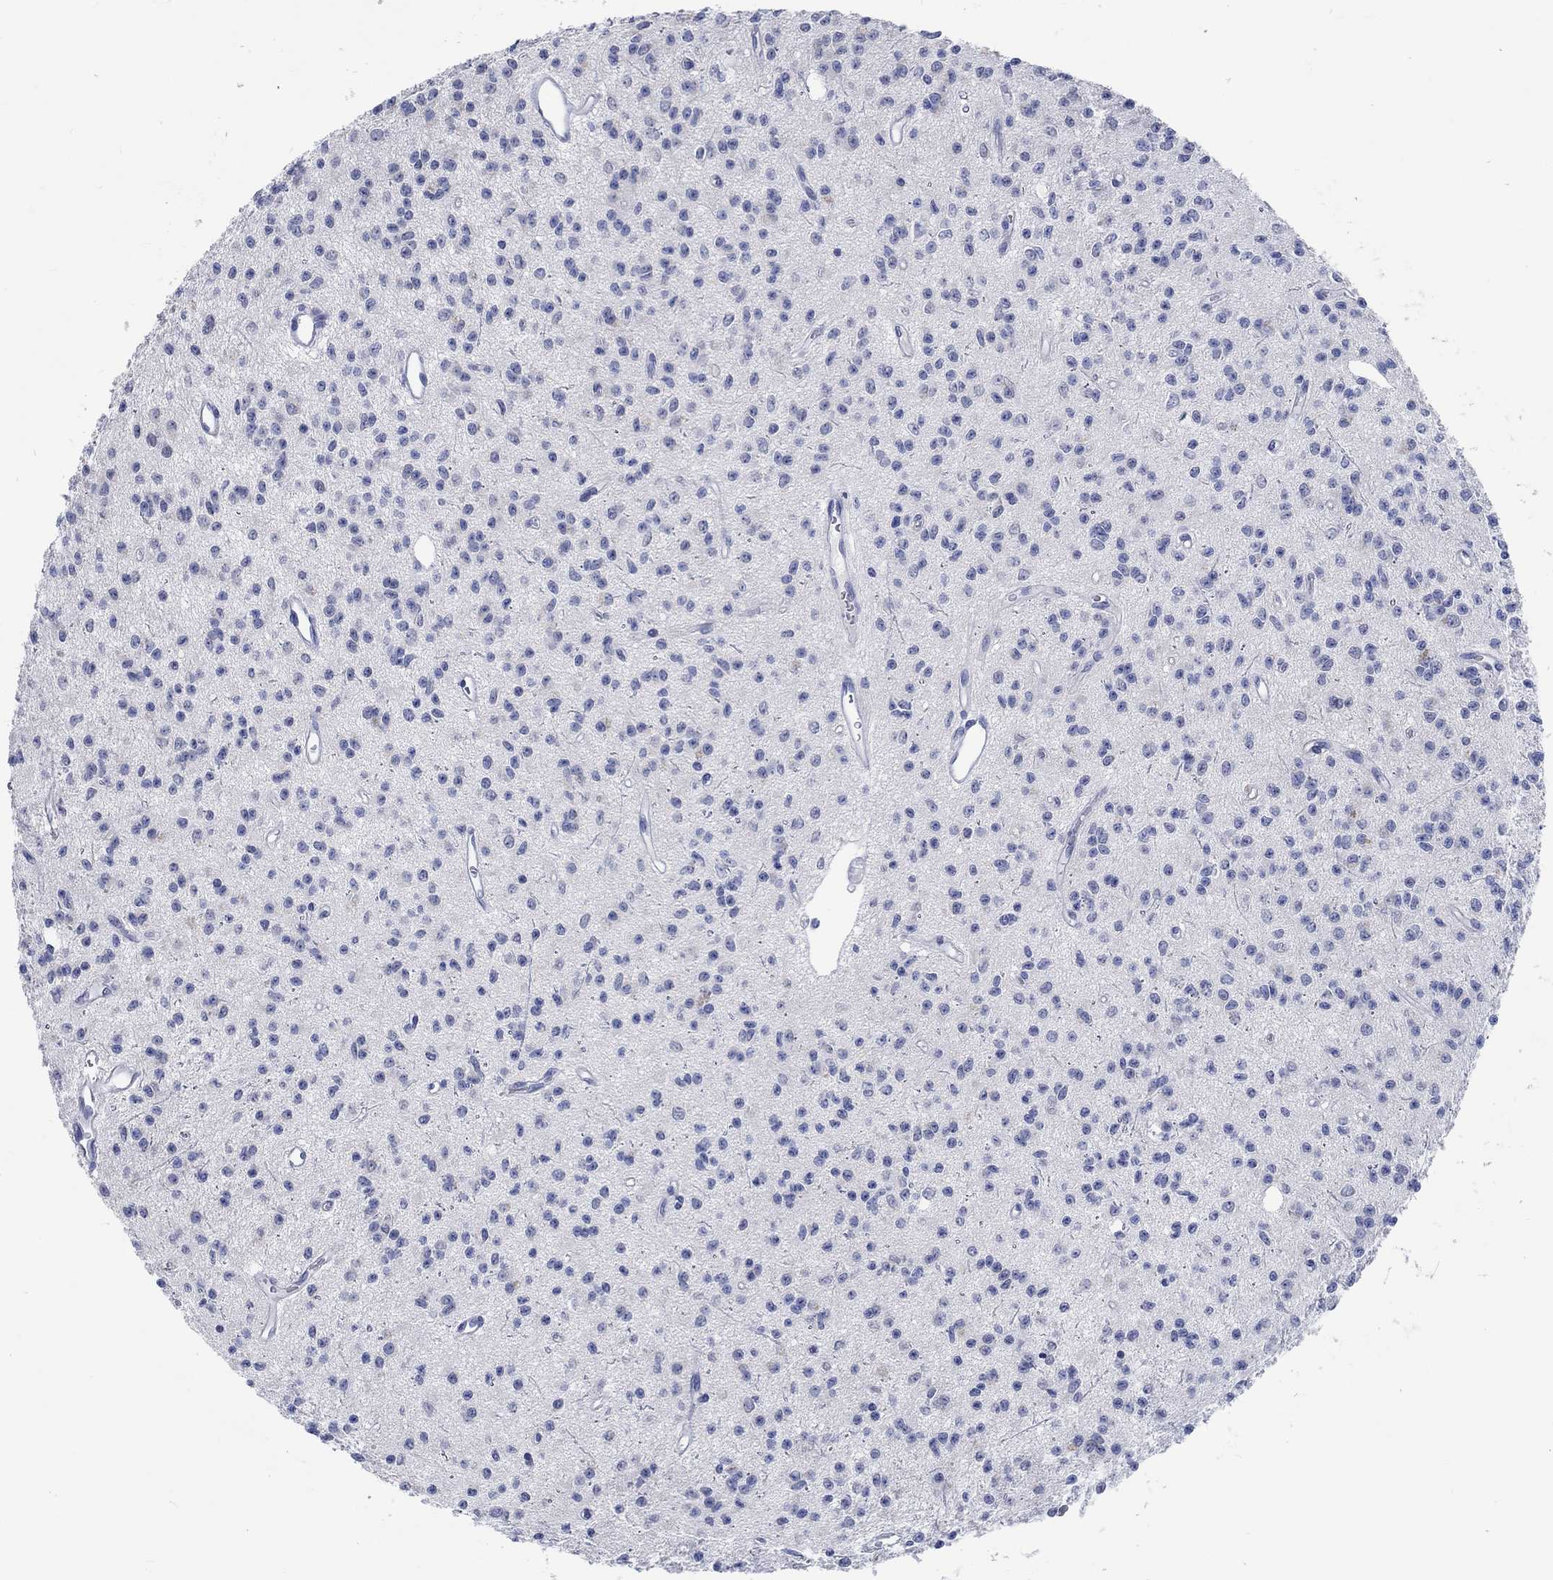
{"staining": {"intensity": "negative", "quantity": "none", "location": "none"}, "tissue": "glioma", "cell_type": "Tumor cells", "image_type": "cancer", "snomed": [{"axis": "morphology", "description": "Glioma, malignant, Low grade"}, {"axis": "topography", "description": "Brain"}], "caption": "A high-resolution photomicrograph shows immunohistochemistry staining of malignant low-grade glioma, which reveals no significant positivity in tumor cells.", "gene": "C4orf47", "patient": {"sex": "female", "age": 45}}